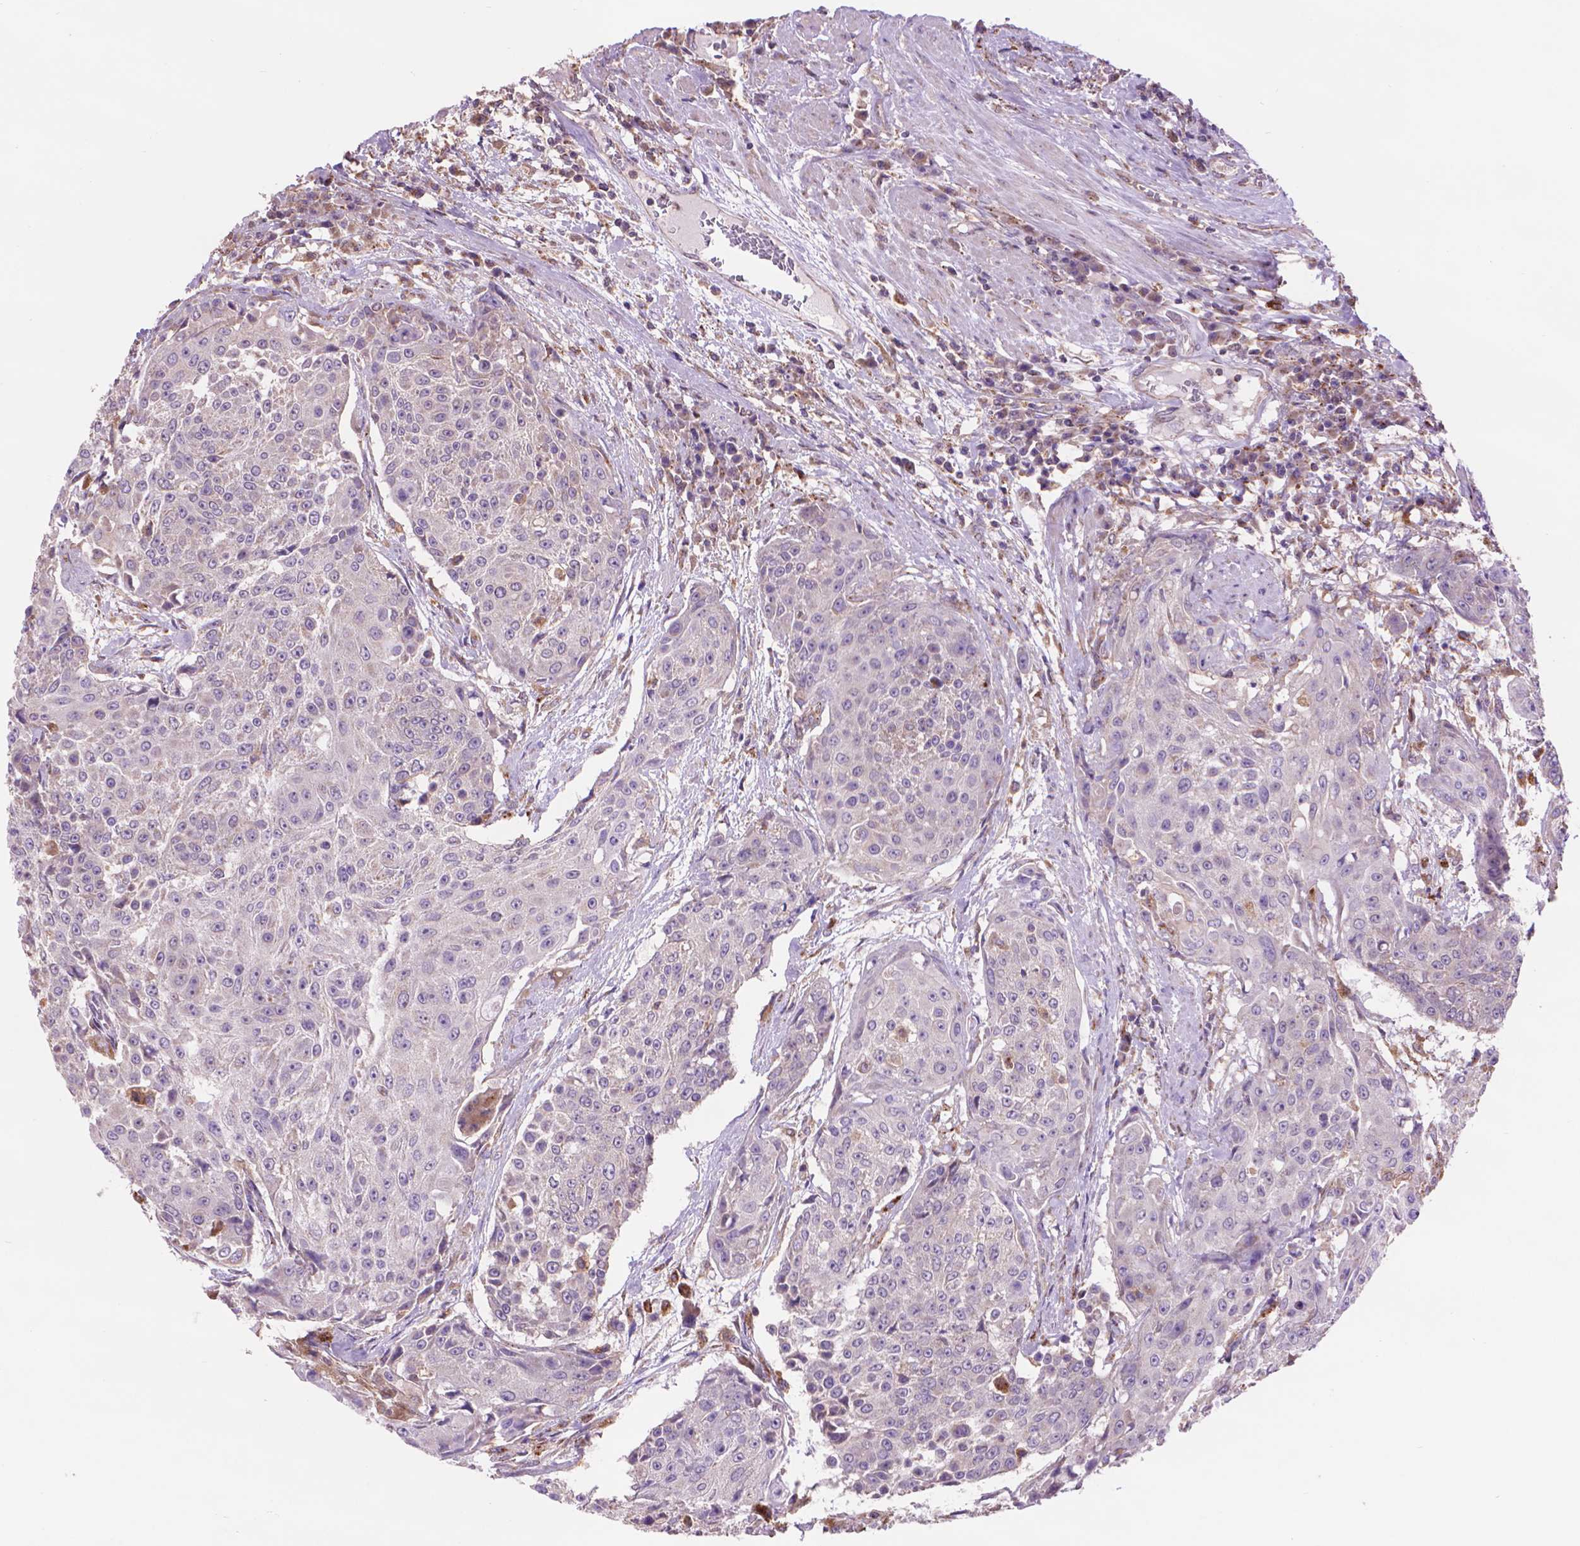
{"staining": {"intensity": "negative", "quantity": "none", "location": "none"}, "tissue": "urothelial cancer", "cell_type": "Tumor cells", "image_type": "cancer", "snomed": [{"axis": "morphology", "description": "Urothelial carcinoma, High grade"}, {"axis": "topography", "description": "Urinary bladder"}], "caption": "Tumor cells show no significant positivity in high-grade urothelial carcinoma.", "gene": "GLB1", "patient": {"sex": "female", "age": 63}}